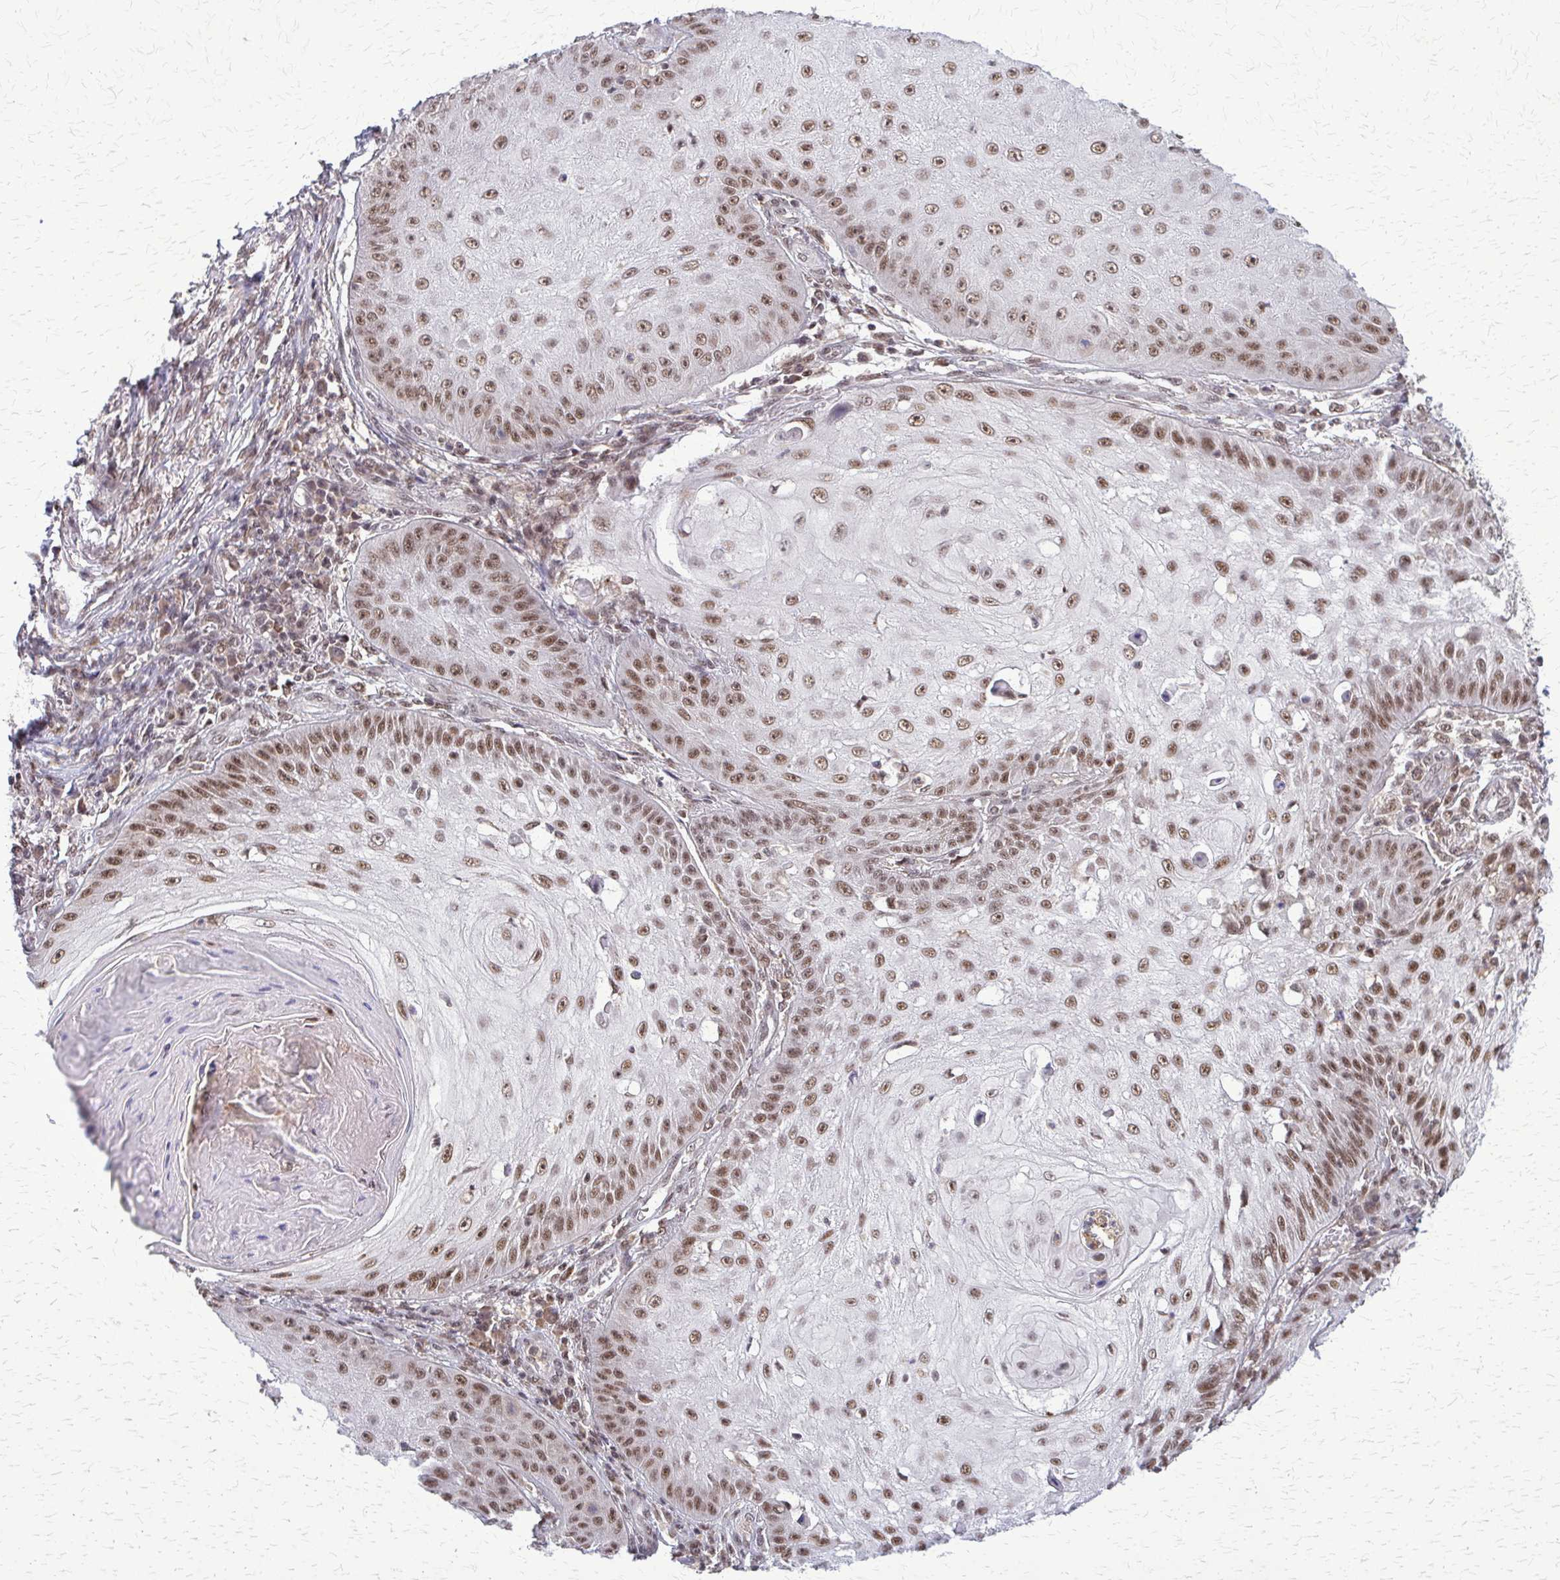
{"staining": {"intensity": "moderate", "quantity": ">75%", "location": "nuclear"}, "tissue": "skin cancer", "cell_type": "Tumor cells", "image_type": "cancer", "snomed": [{"axis": "morphology", "description": "Squamous cell carcinoma, NOS"}, {"axis": "topography", "description": "Skin"}], "caption": "Tumor cells show medium levels of moderate nuclear expression in about >75% of cells in human skin cancer (squamous cell carcinoma).", "gene": "HDAC3", "patient": {"sex": "male", "age": 70}}